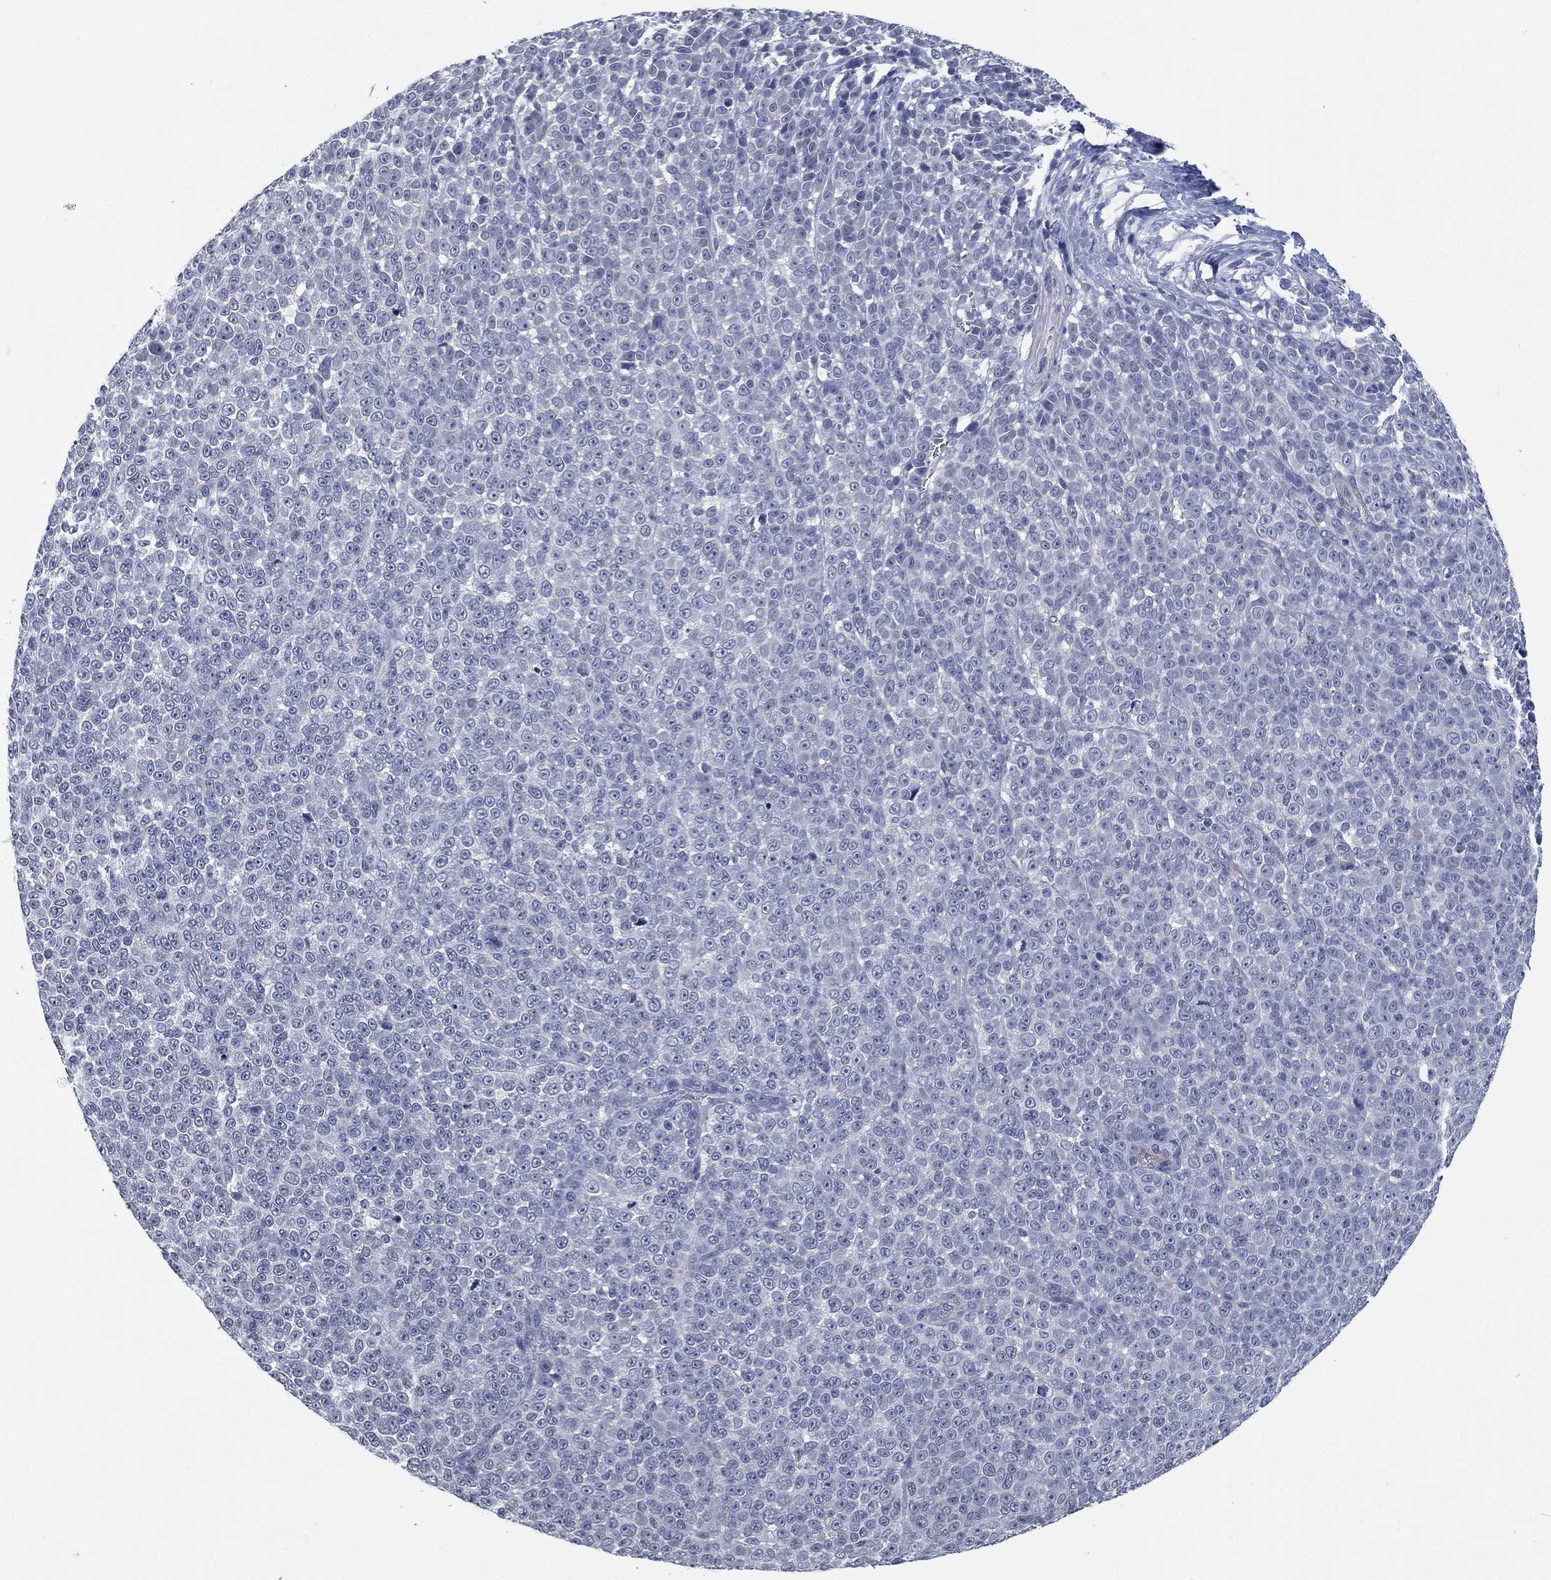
{"staining": {"intensity": "negative", "quantity": "none", "location": "none"}, "tissue": "melanoma", "cell_type": "Tumor cells", "image_type": "cancer", "snomed": [{"axis": "morphology", "description": "Malignant melanoma, NOS"}, {"axis": "topography", "description": "Skin"}], "caption": "Tumor cells show no significant protein staining in malignant melanoma.", "gene": "OTUB2", "patient": {"sex": "female", "age": 95}}